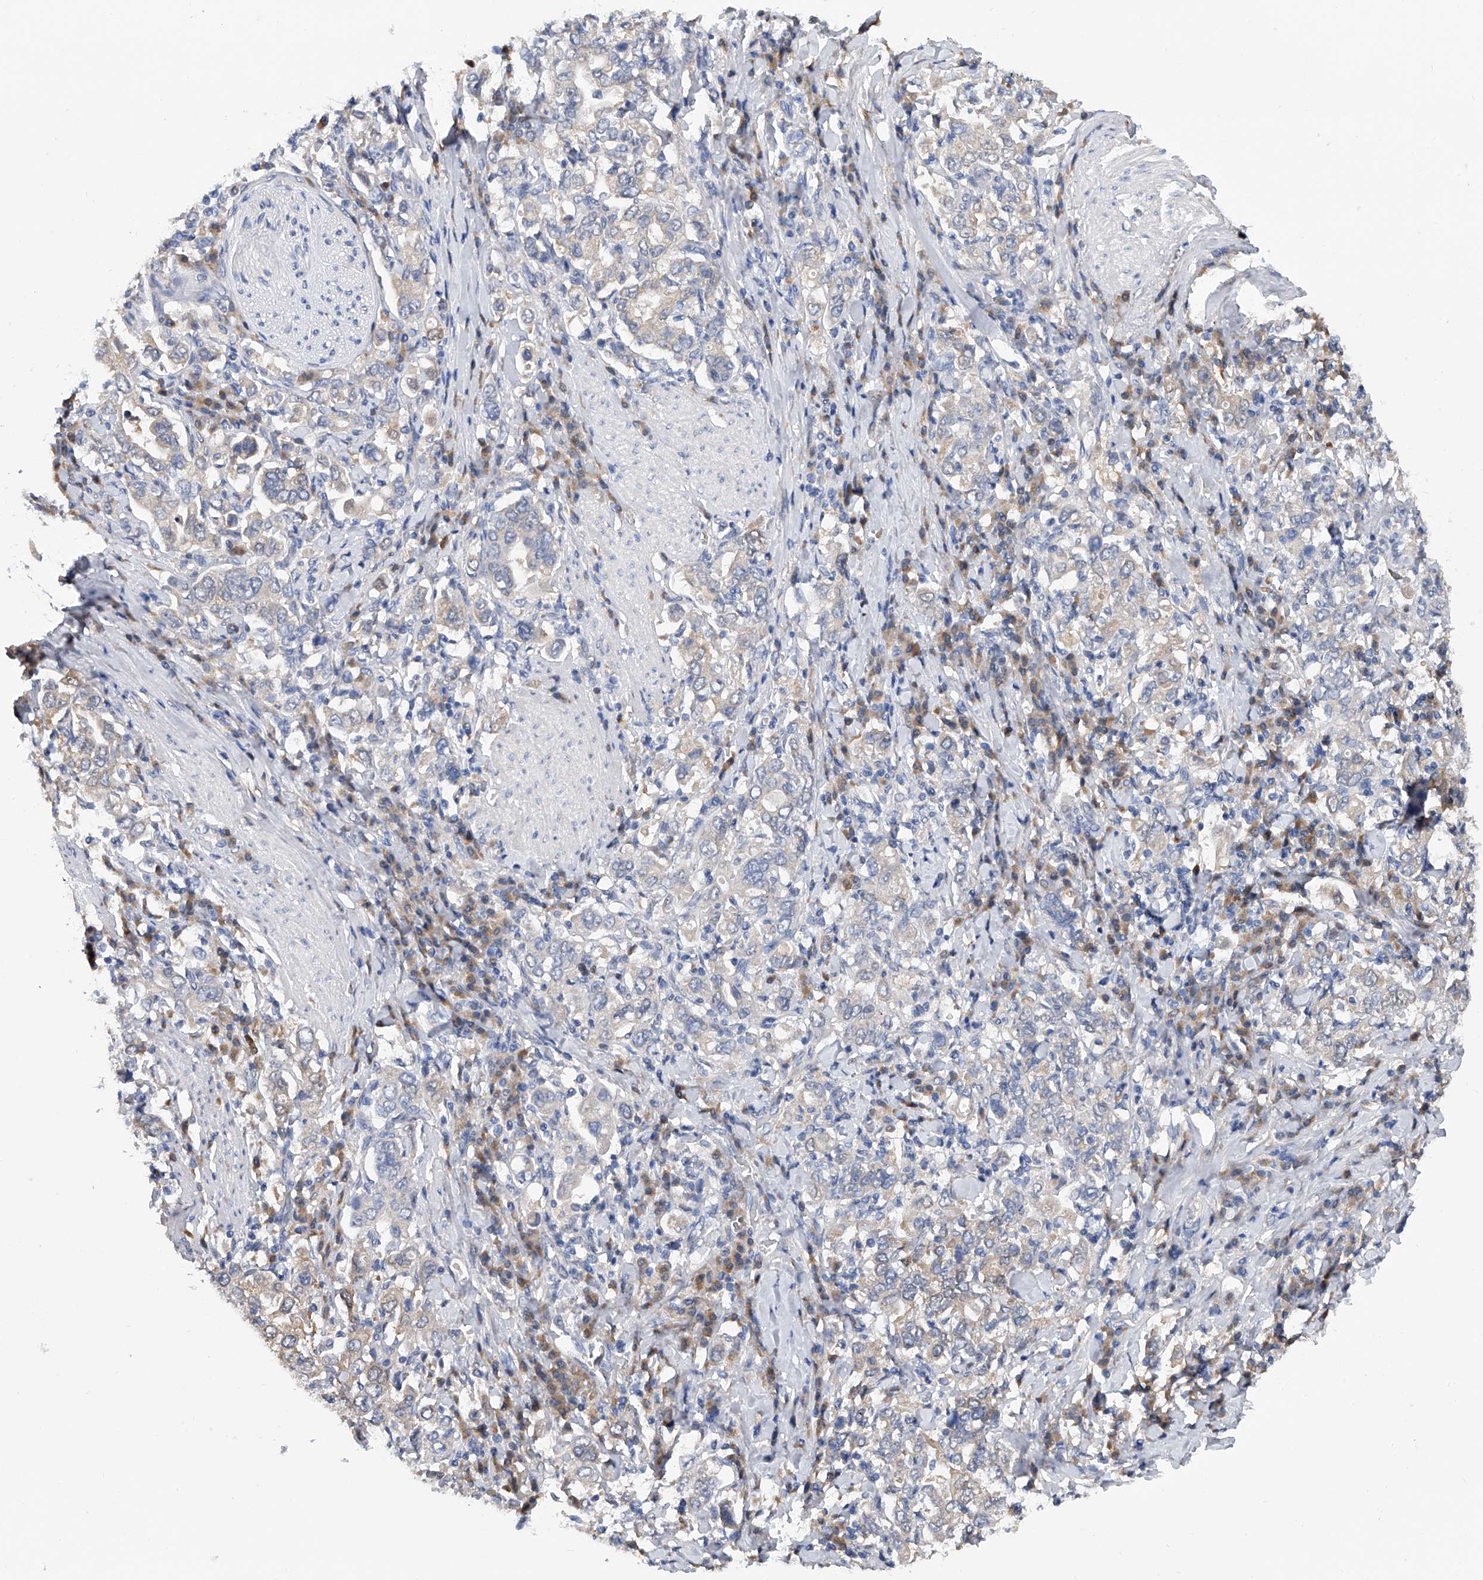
{"staining": {"intensity": "weak", "quantity": "<25%", "location": "cytoplasmic/membranous"}, "tissue": "stomach cancer", "cell_type": "Tumor cells", "image_type": "cancer", "snomed": [{"axis": "morphology", "description": "Adenocarcinoma, NOS"}, {"axis": "topography", "description": "Stomach, upper"}], "caption": "Immunohistochemistry micrograph of stomach cancer (adenocarcinoma) stained for a protein (brown), which exhibits no positivity in tumor cells.", "gene": "PGM3", "patient": {"sex": "male", "age": 62}}